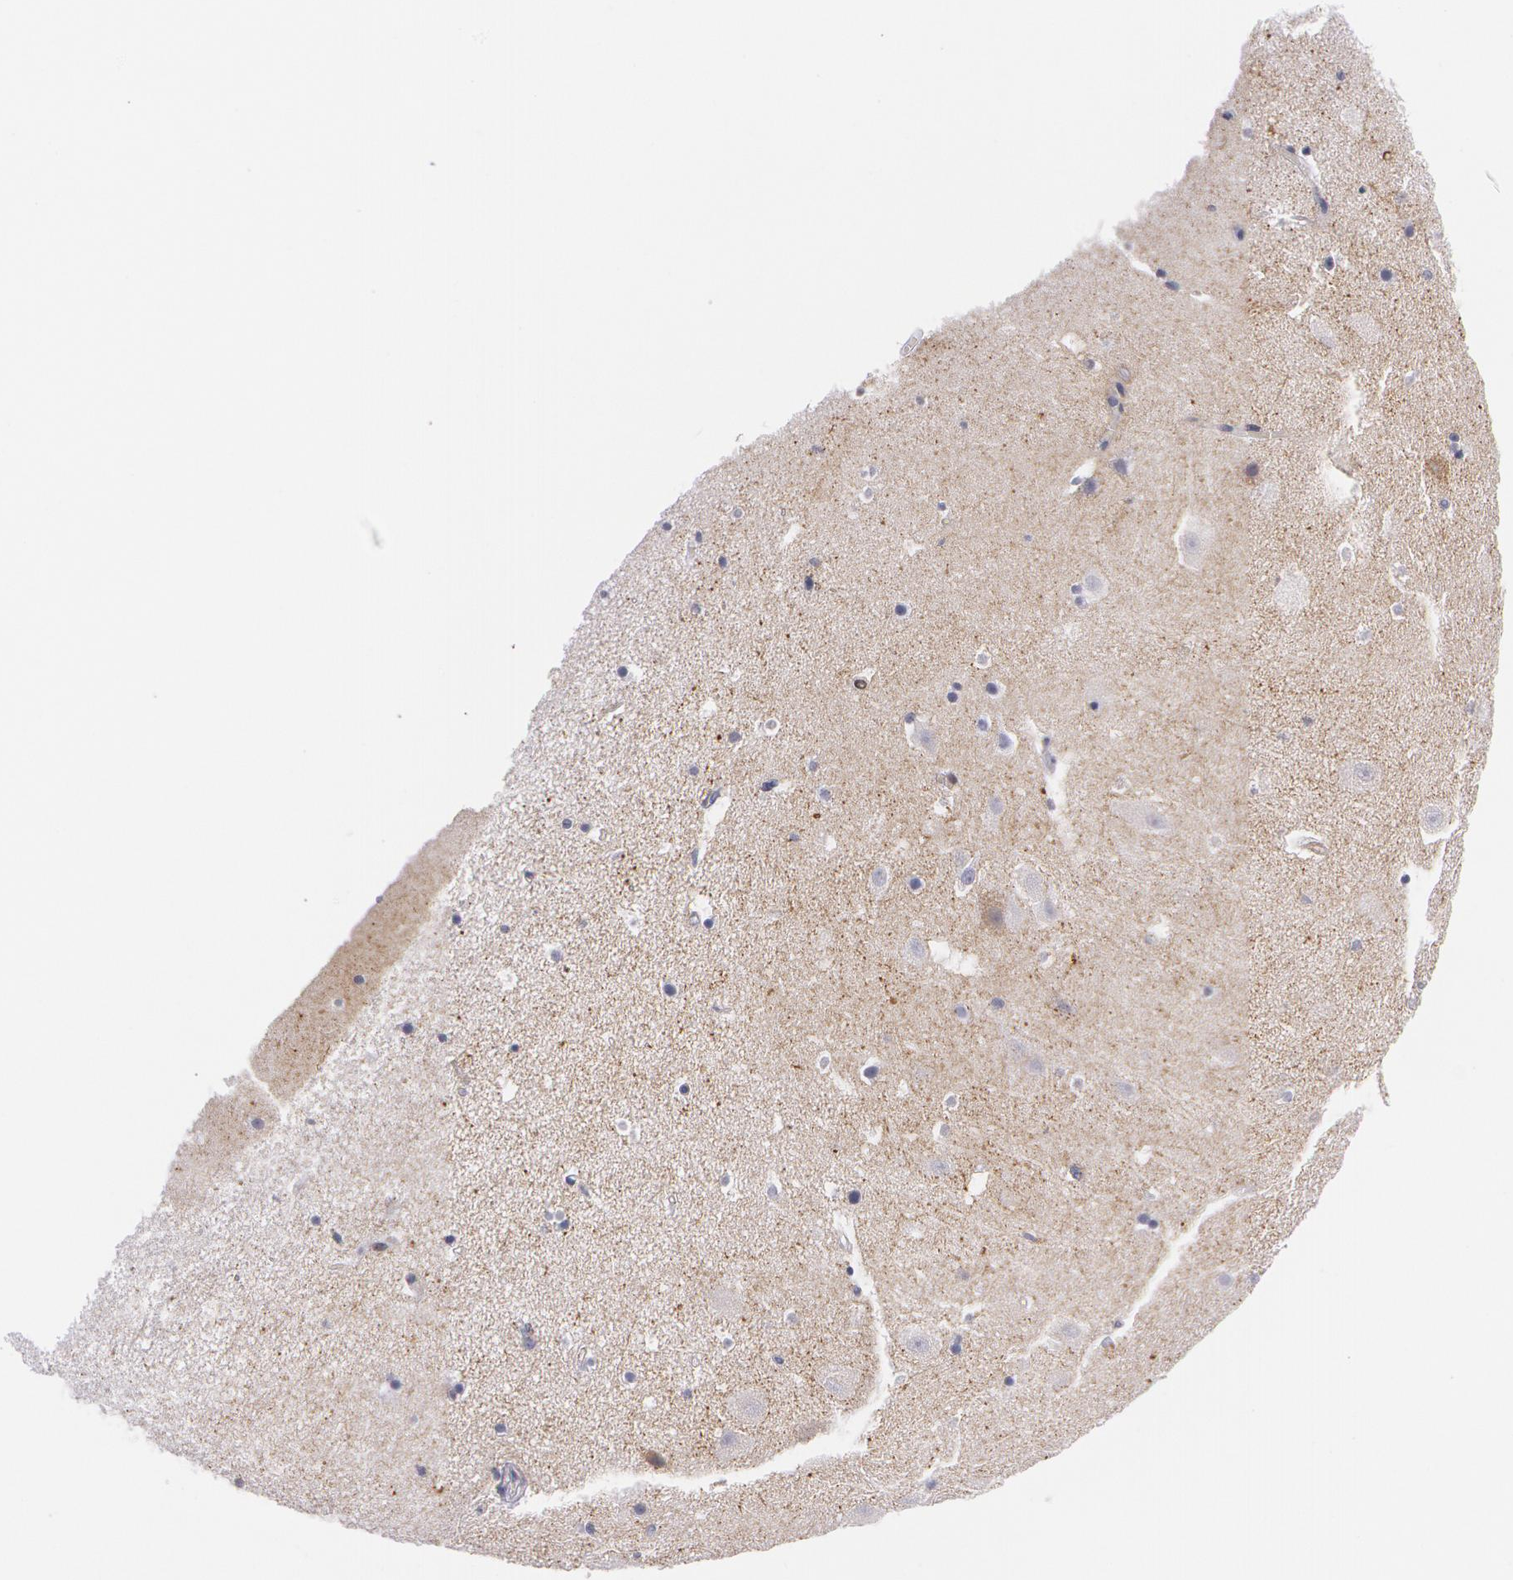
{"staining": {"intensity": "negative", "quantity": "none", "location": "none"}, "tissue": "hippocampus", "cell_type": "Glial cells", "image_type": "normal", "snomed": [{"axis": "morphology", "description": "Normal tissue, NOS"}, {"axis": "topography", "description": "Hippocampus"}], "caption": "Micrograph shows no protein staining in glial cells of benign hippocampus. (IHC, brightfield microscopy, high magnification).", "gene": "SNCG", "patient": {"sex": "male", "age": 45}}